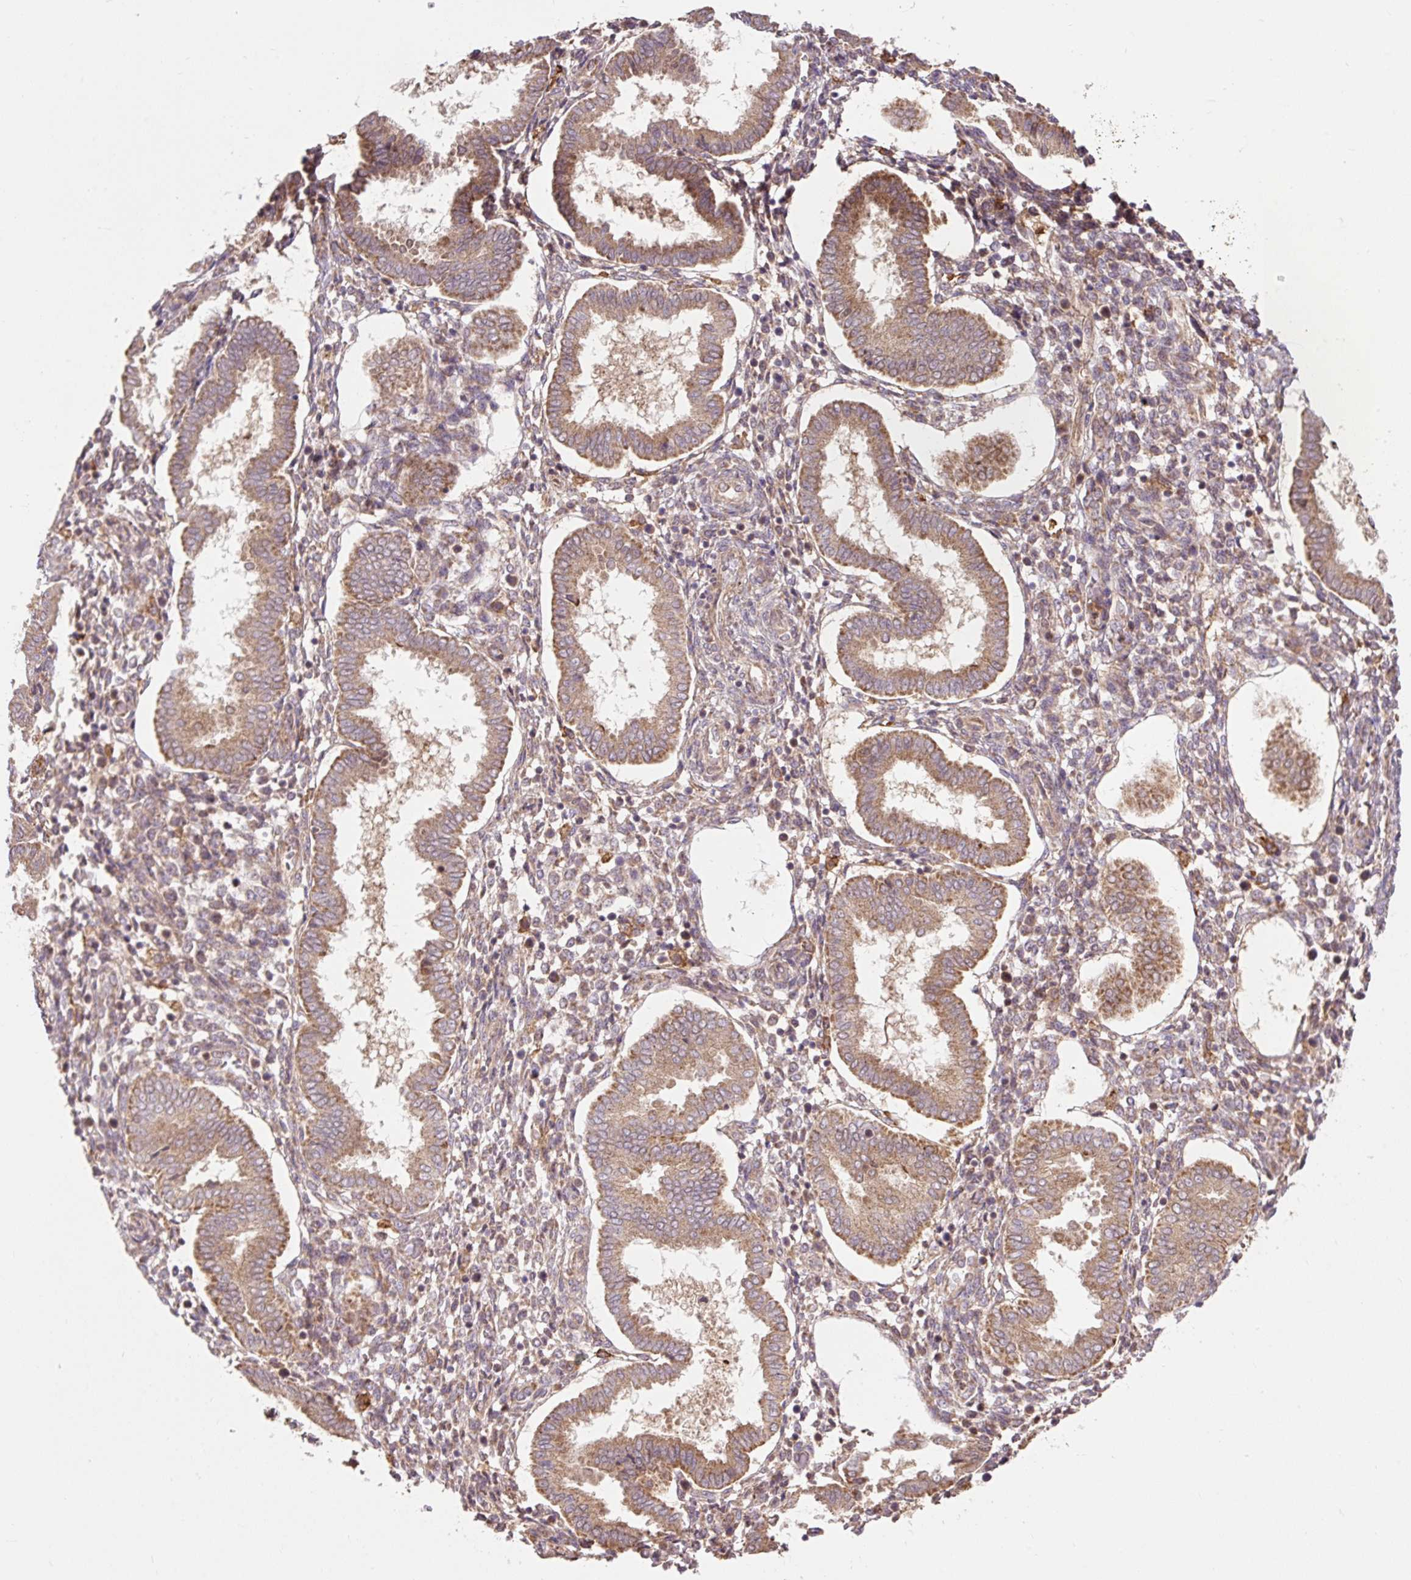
{"staining": {"intensity": "moderate", "quantity": "25%-75%", "location": "cytoplasmic/membranous"}, "tissue": "endometrium", "cell_type": "Cells in endometrial stroma", "image_type": "normal", "snomed": [{"axis": "morphology", "description": "Normal tissue, NOS"}, {"axis": "topography", "description": "Endometrium"}], "caption": "DAB immunohistochemical staining of benign endometrium reveals moderate cytoplasmic/membranous protein expression in approximately 25%-75% of cells in endometrial stroma.", "gene": "TRIAP1", "patient": {"sex": "female", "age": 24}}